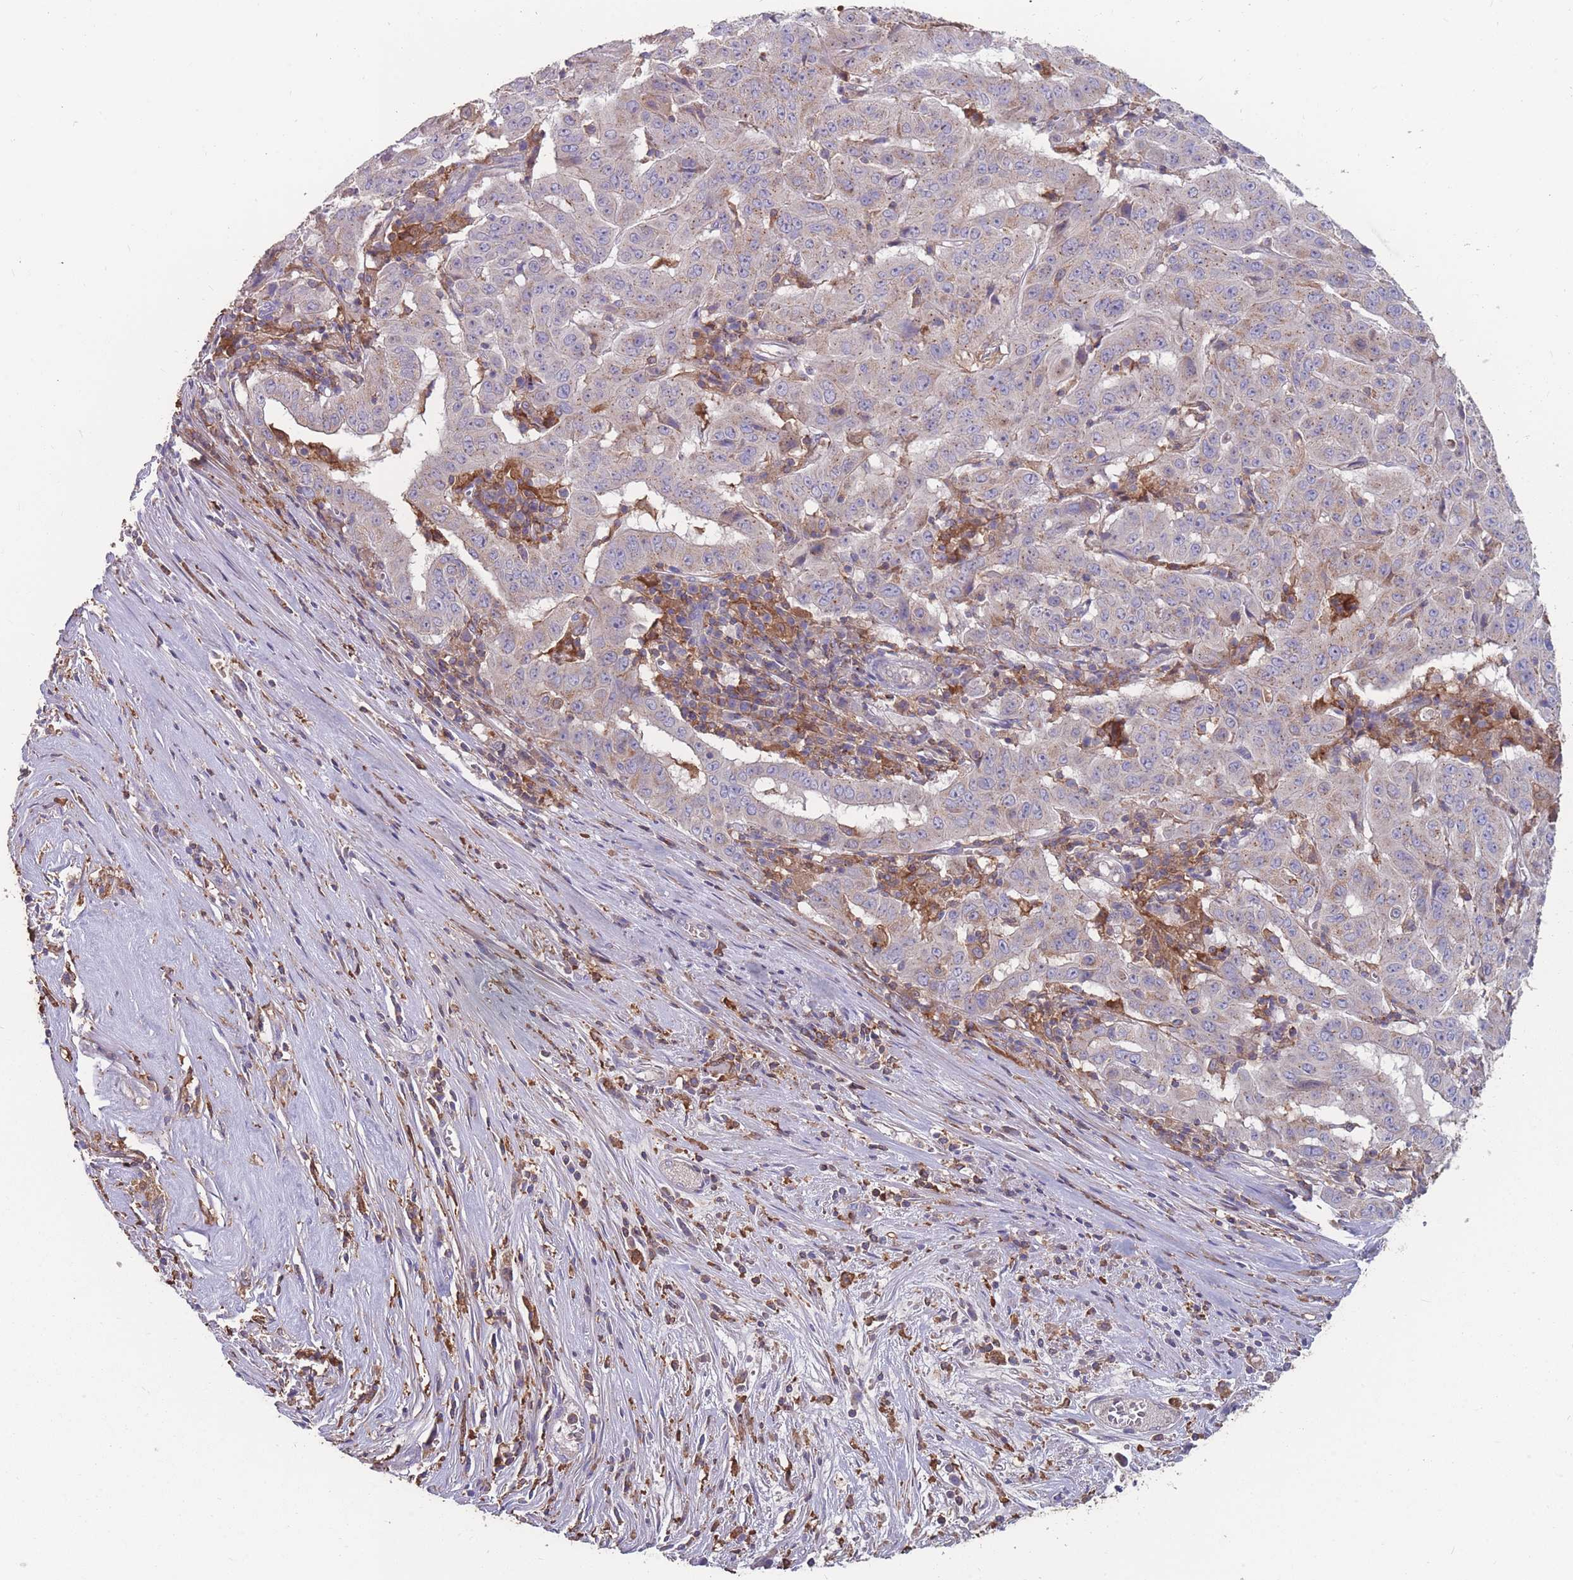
{"staining": {"intensity": "weak", "quantity": "25%-75%", "location": "cytoplasmic/membranous"}, "tissue": "pancreatic cancer", "cell_type": "Tumor cells", "image_type": "cancer", "snomed": [{"axis": "morphology", "description": "Adenocarcinoma, NOS"}, {"axis": "topography", "description": "Pancreas"}], "caption": "Pancreatic cancer was stained to show a protein in brown. There is low levels of weak cytoplasmic/membranous staining in about 25%-75% of tumor cells.", "gene": "CD33", "patient": {"sex": "male", "age": 63}}